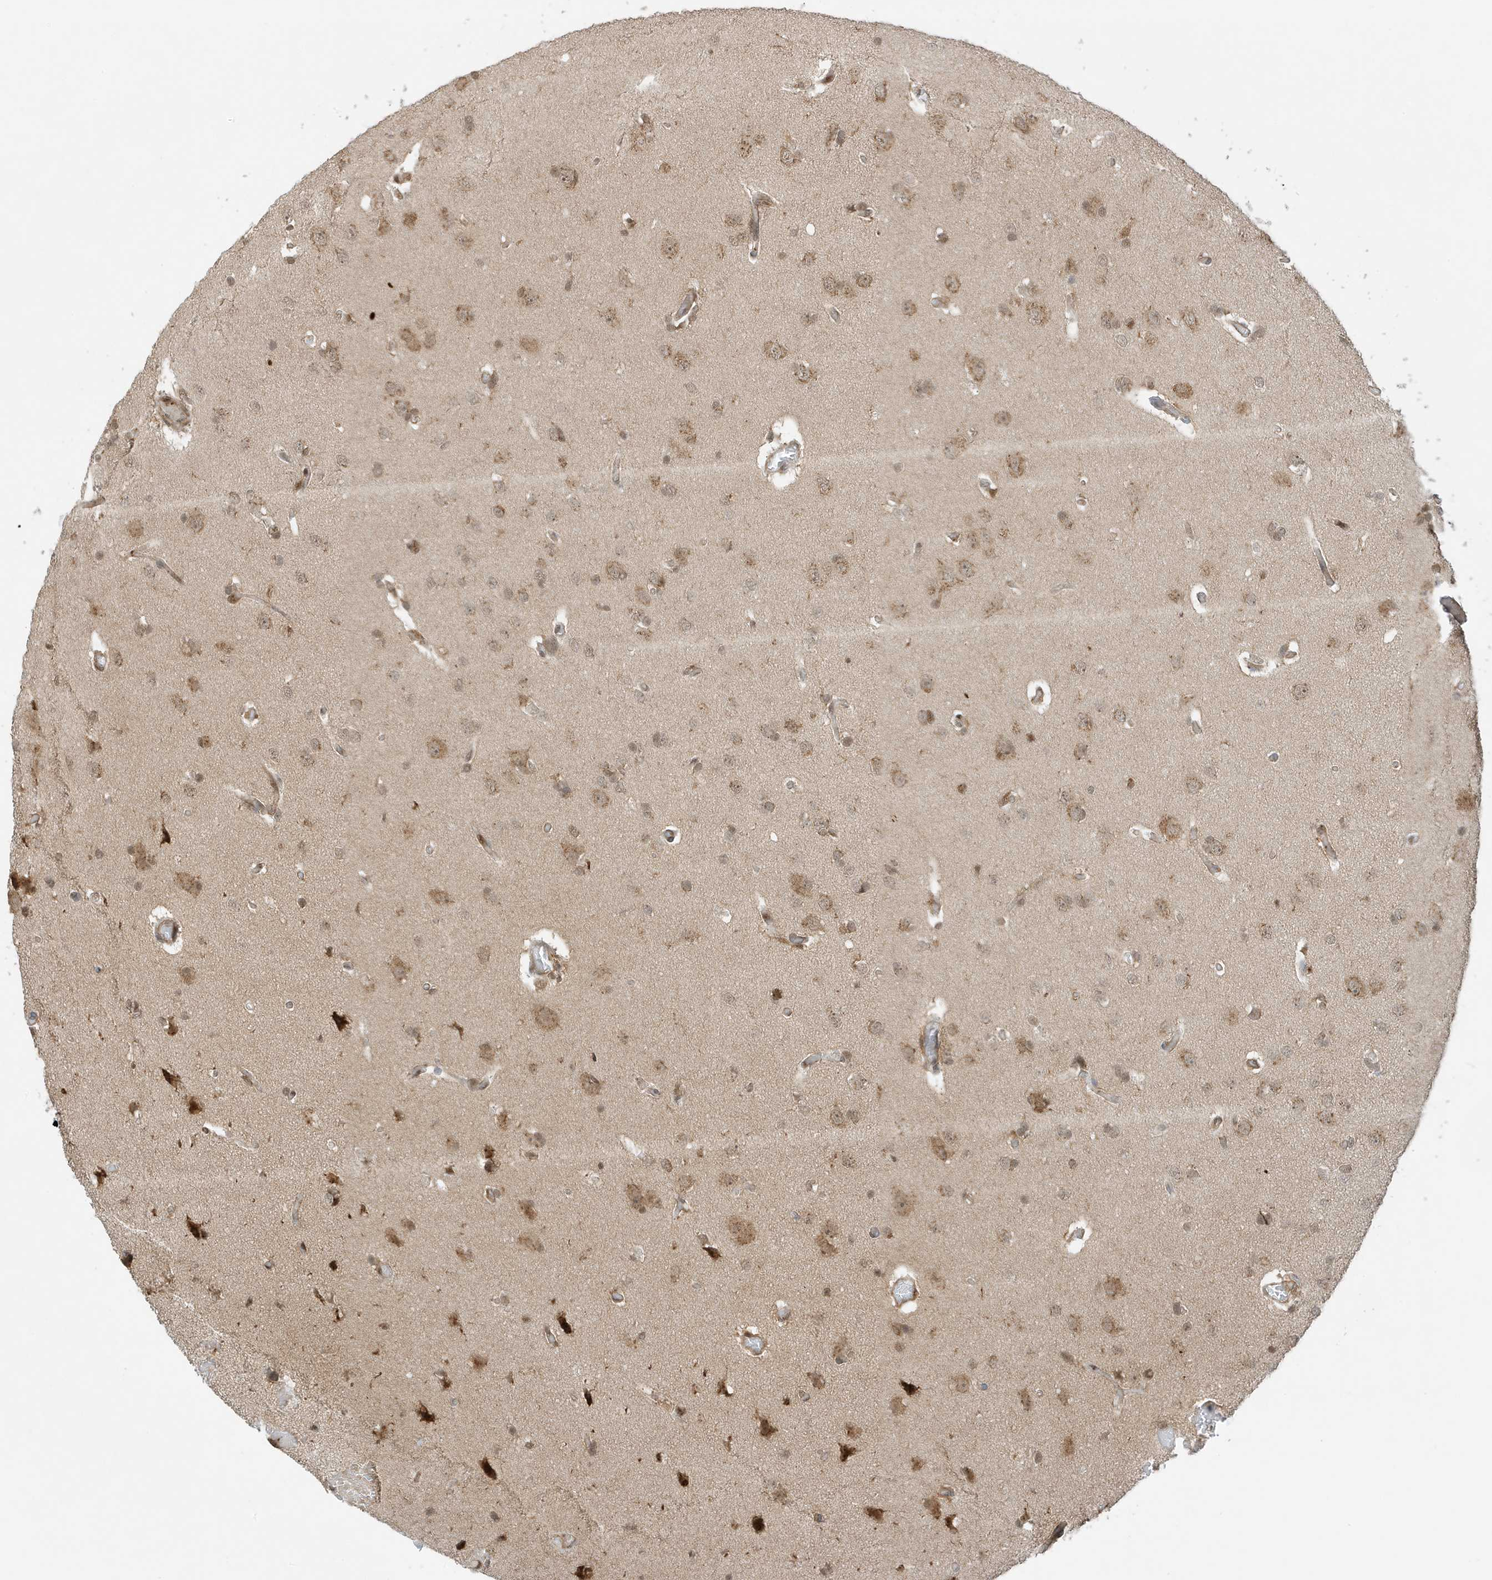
{"staining": {"intensity": "moderate", "quantity": ">75%", "location": "cytoplasmic/membranous,nuclear"}, "tissue": "glioma", "cell_type": "Tumor cells", "image_type": "cancer", "snomed": [{"axis": "morphology", "description": "Glioma, malignant, High grade"}, {"axis": "topography", "description": "Brain"}], "caption": "Immunohistochemical staining of human high-grade glioma (malignant) demonstrates medium levels of moderate cytoplasmic/membranous and nuclear positivity in approximately >75% of tumor cells.", "gene": "TATDN3", "patient": {"sex": "female", "age": 59}}